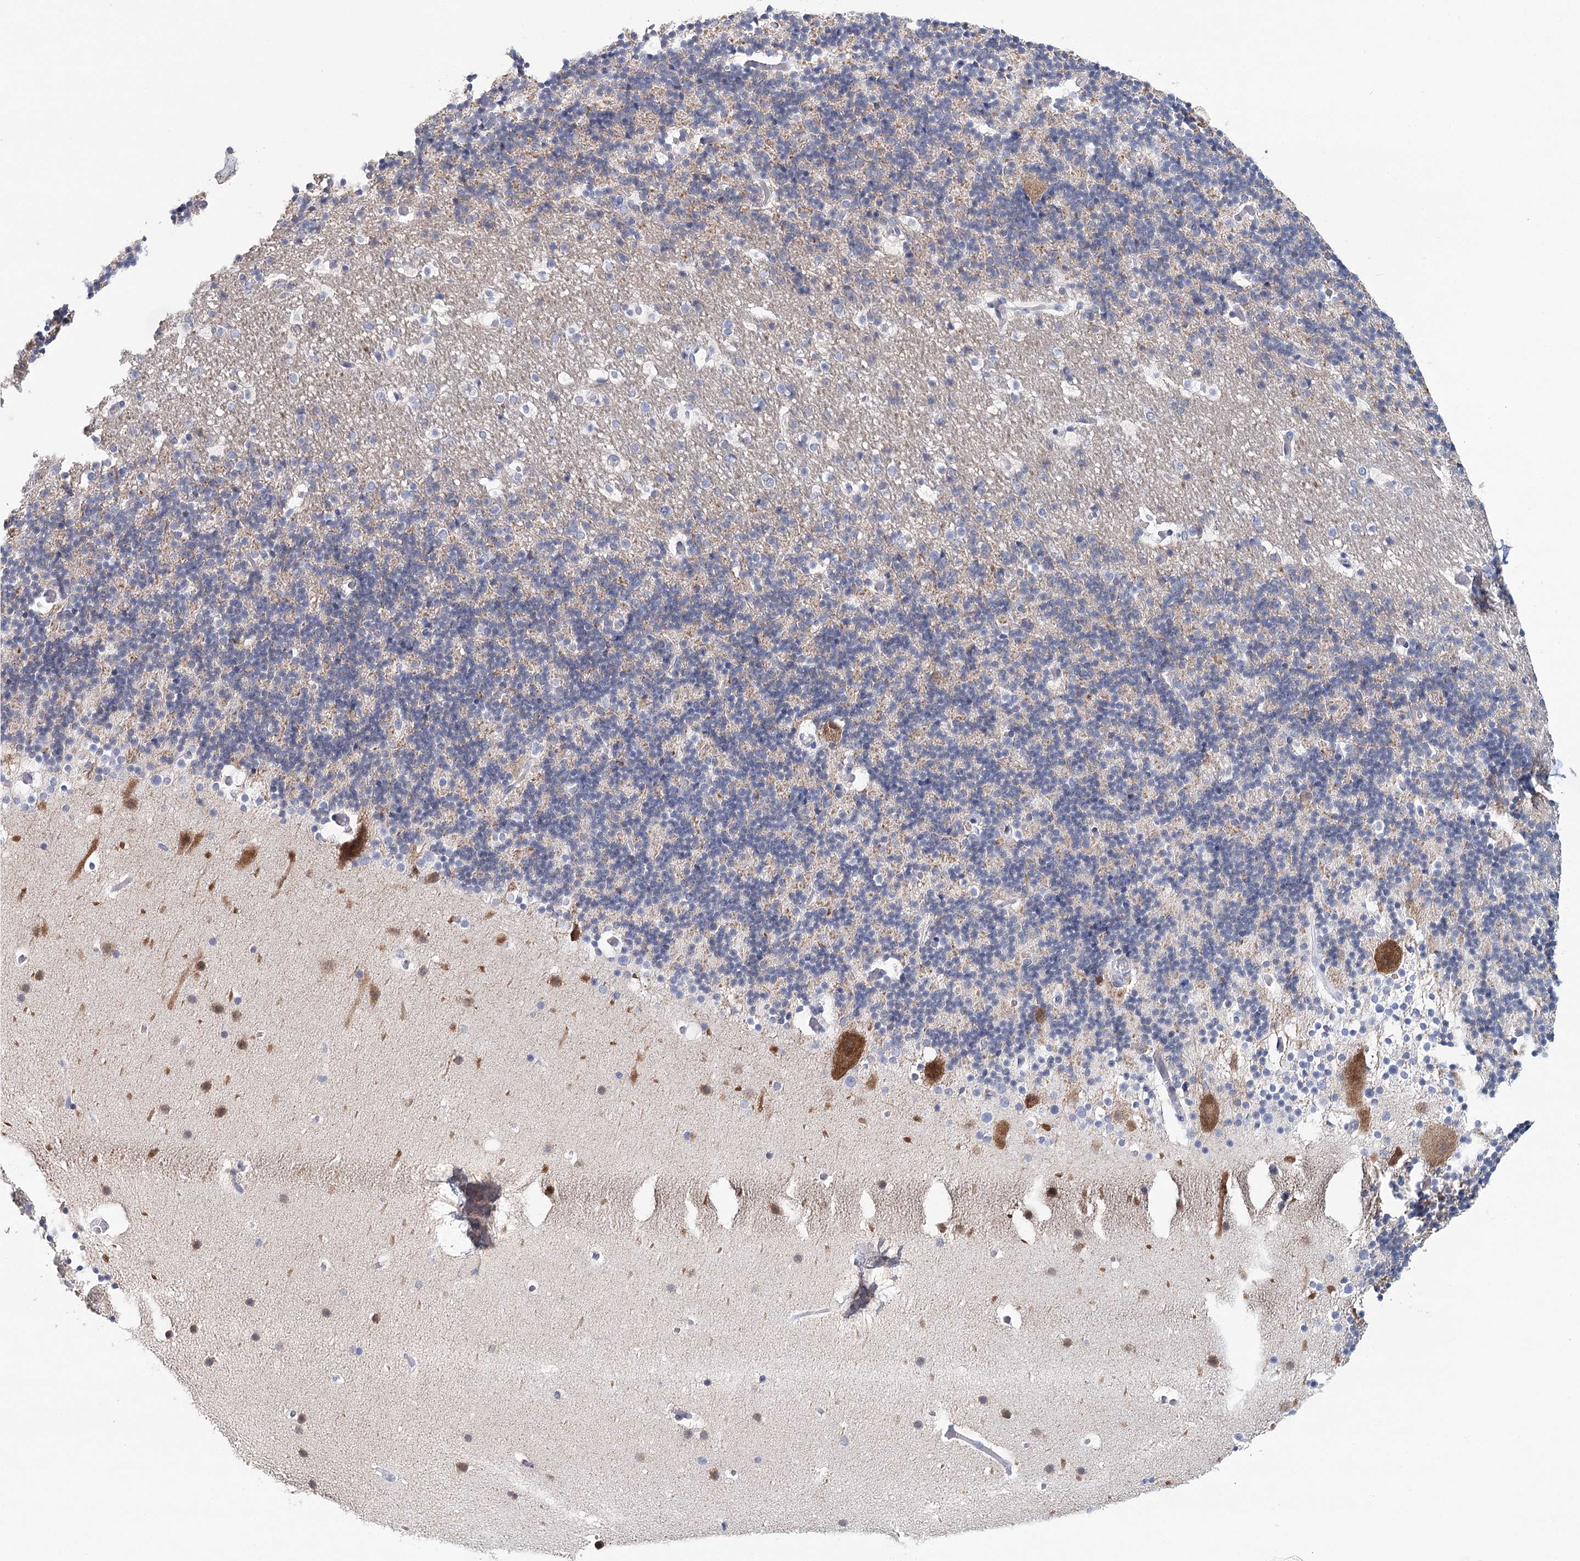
{"staining": {"intensity": "weak", "quantity": "<25%", "location": "cytoplasmic/membranous"}, "tissue": "cerebellum", "cell_type": "Cells in granular layer", "image_type": "normal", "snomed": [{"axis": "morphology", "description": "Normal tissue, NOS"}, {"axis": "topography", "description": "Cerebellum"}], "caption": "DAB immunohistochemical staining of normal cerebellum shows no significant expression in cells in granular layer.", "gene": "HSPA4L", "patient": {"sex": "male", "age": 57}}